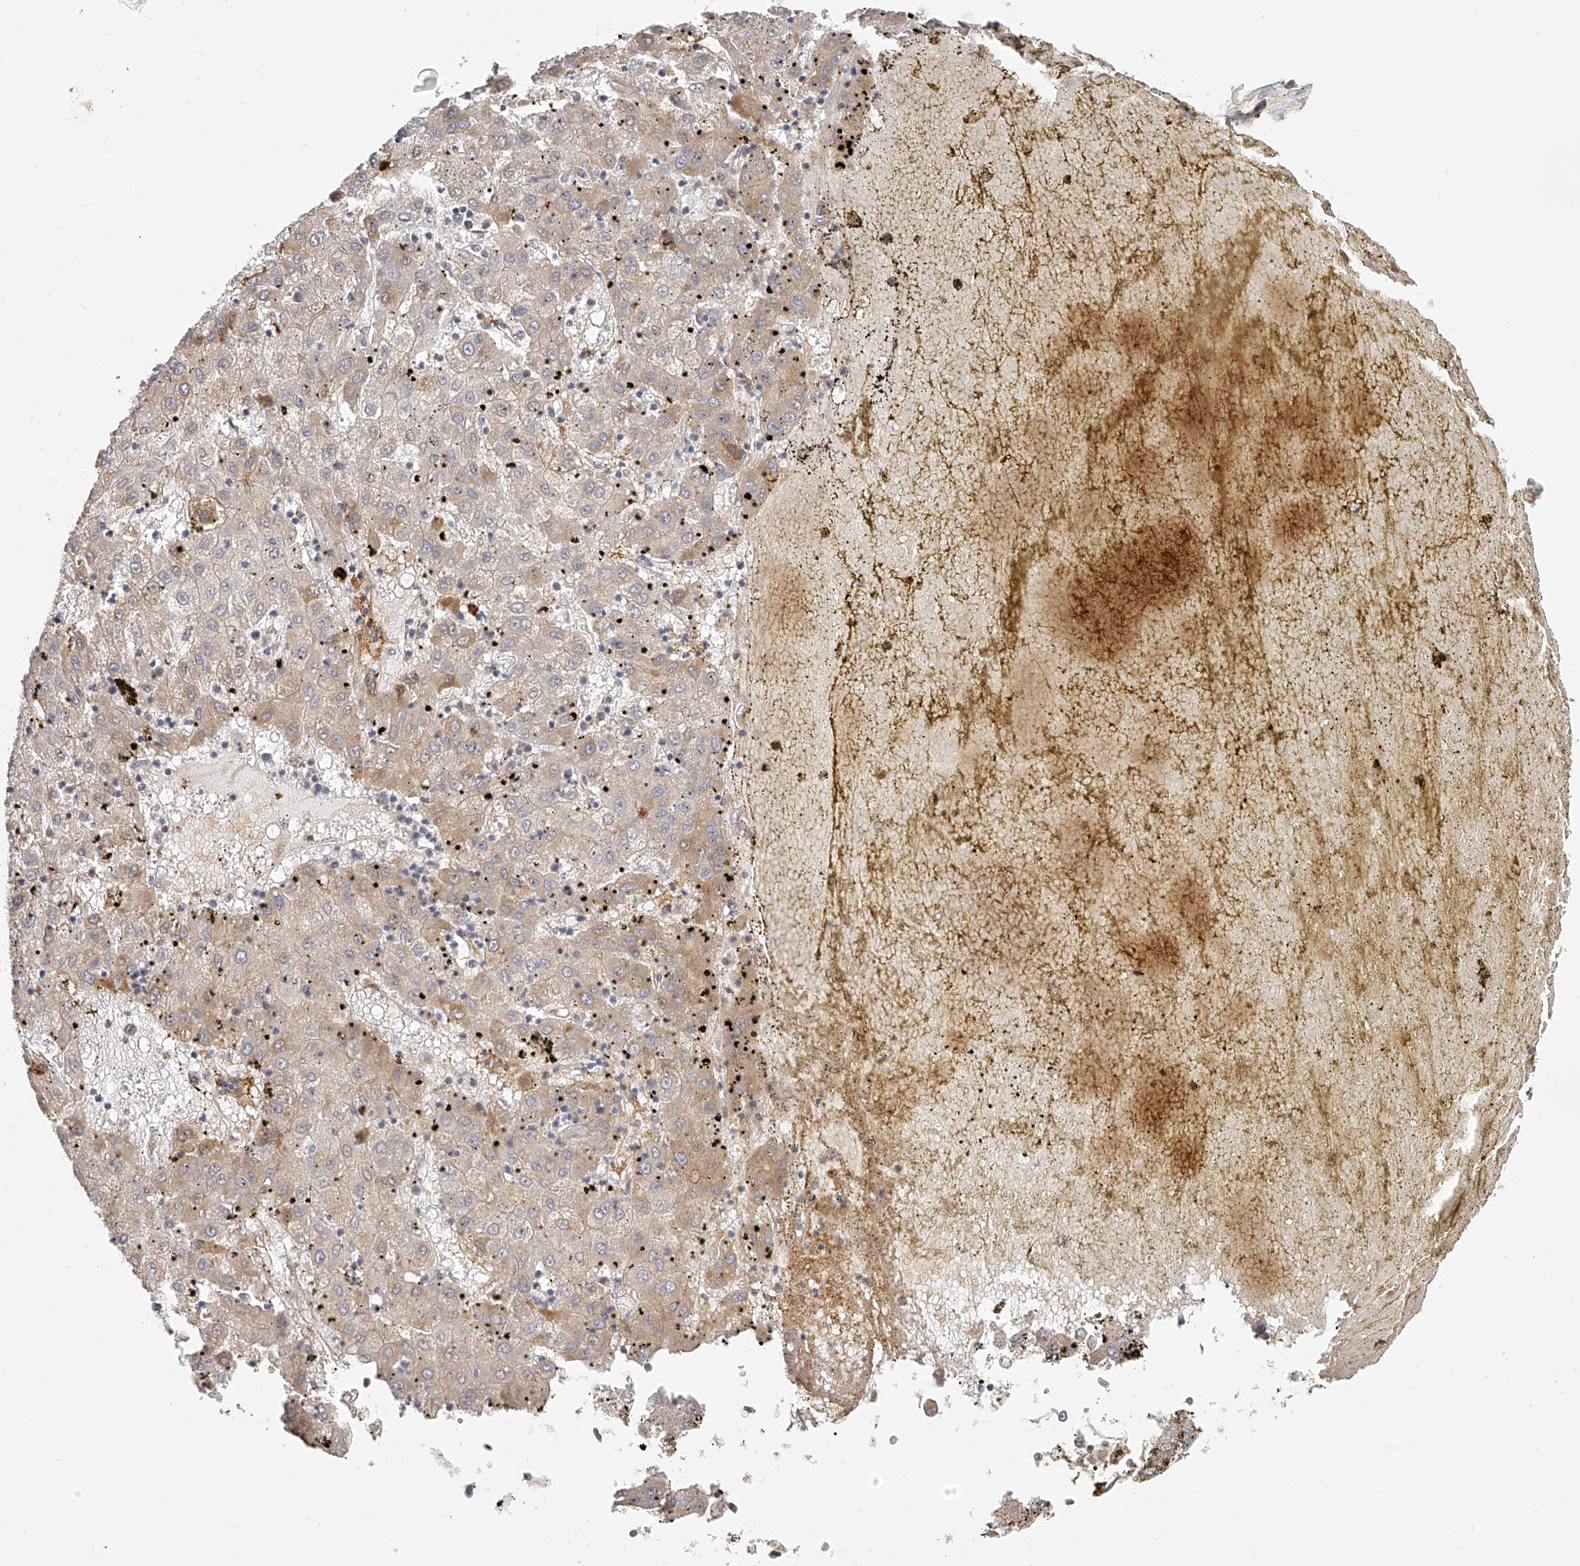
{"staining": {"intensity": "weak", "quantity": "25%-75%", "location": "cytoplasmic/membranous"}, "tissue": "liver cancer", "cell_type": "Tumor cells", "image_type": "cancer", "snomed": [{"axis": "morphology", "description": "Carcinoma, Hepatocellular, NOS"}, {"axis": "topography", "description": "Liver"}], "caption": "Protein analysis of liver hepatocellular carcinoma tissue displays weak cytoplasmic/membranous positivity in approximately 25%-75% of tumor cells.", "gene": "ITGB3", "patient": {"sex": "male", "age": 72}}